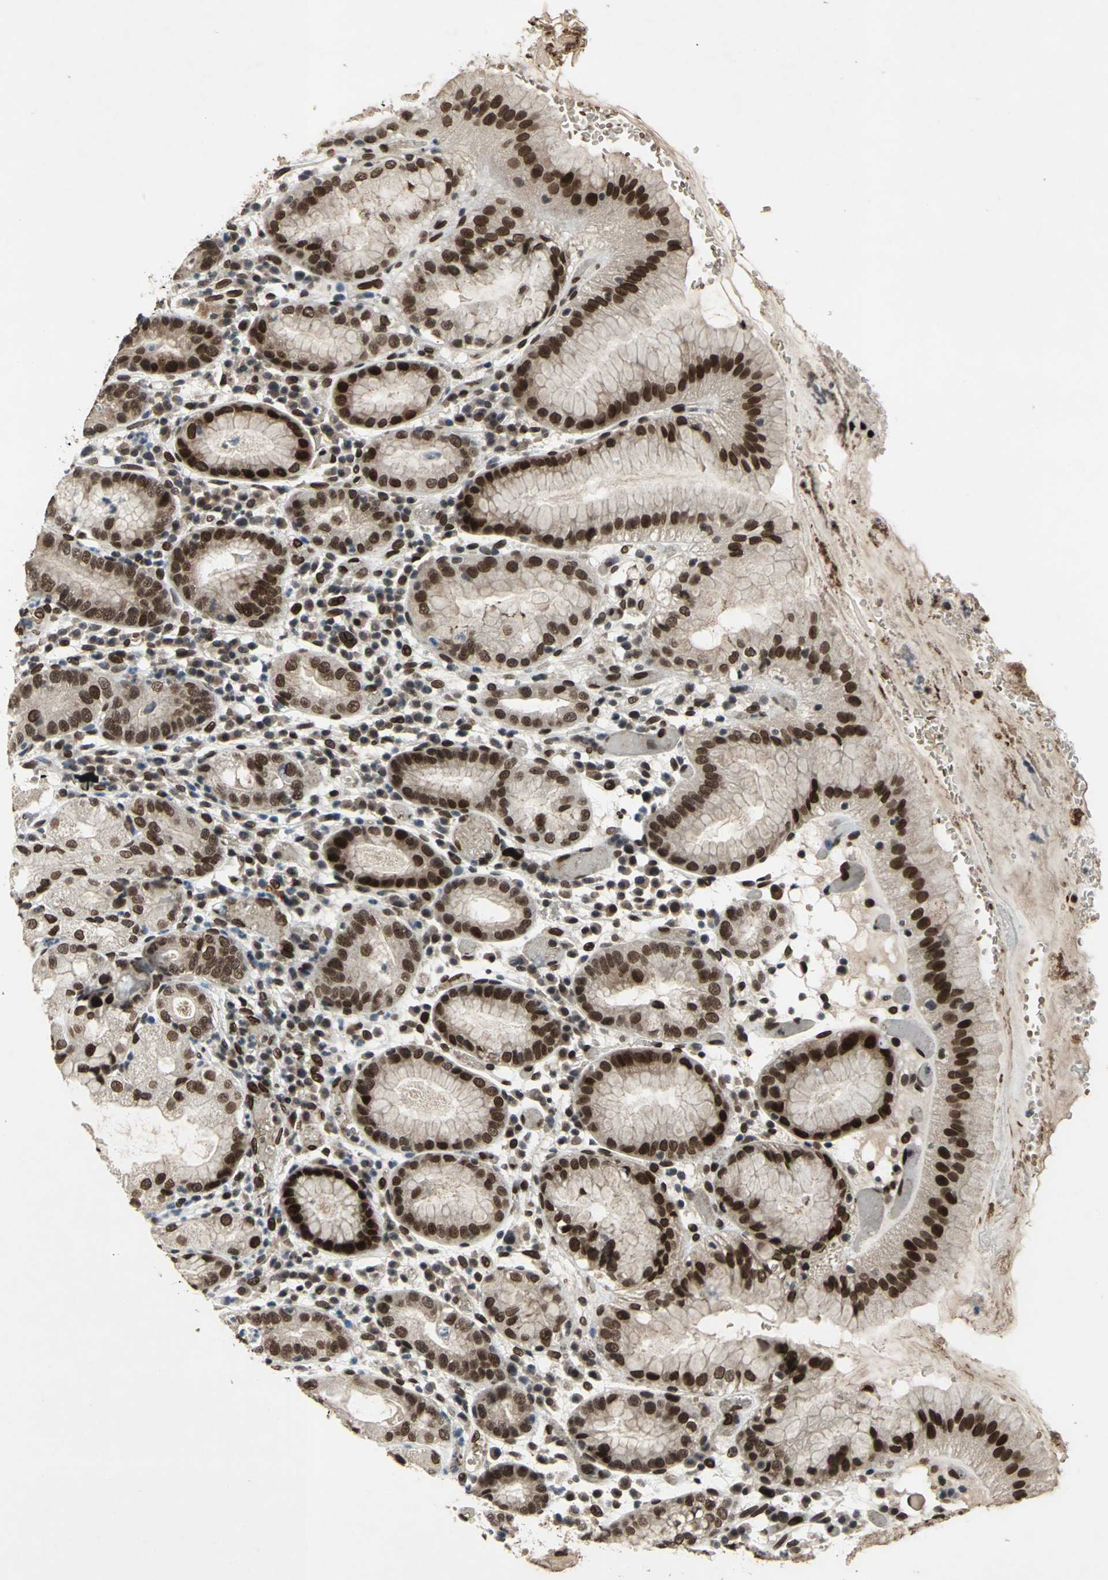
{"staining": {"intensity": "strong", "quantity": ">75%", "location": "cytoplasmic/membranous,nuclear"}, "tissue": "stomach", "cell_type": "Glandular cells", "image_type": "normal", "snomed": [{"axis": "morphology", "description": "Normal tissue, NOS"}, {"axis": "topography", "description": "Stomach"}, {"axis": "topography", "description": "Stomach, lower"}], "caption": "IHC photomicrograph of benign human stomach stained for a protein (brown), which demonstrates high levels of strong cytoplasmic/membranous,nuclear expression in about >75% of glandular cells.", "gene": "ISY1", "patient": {"sex": "female", "age": 75}}